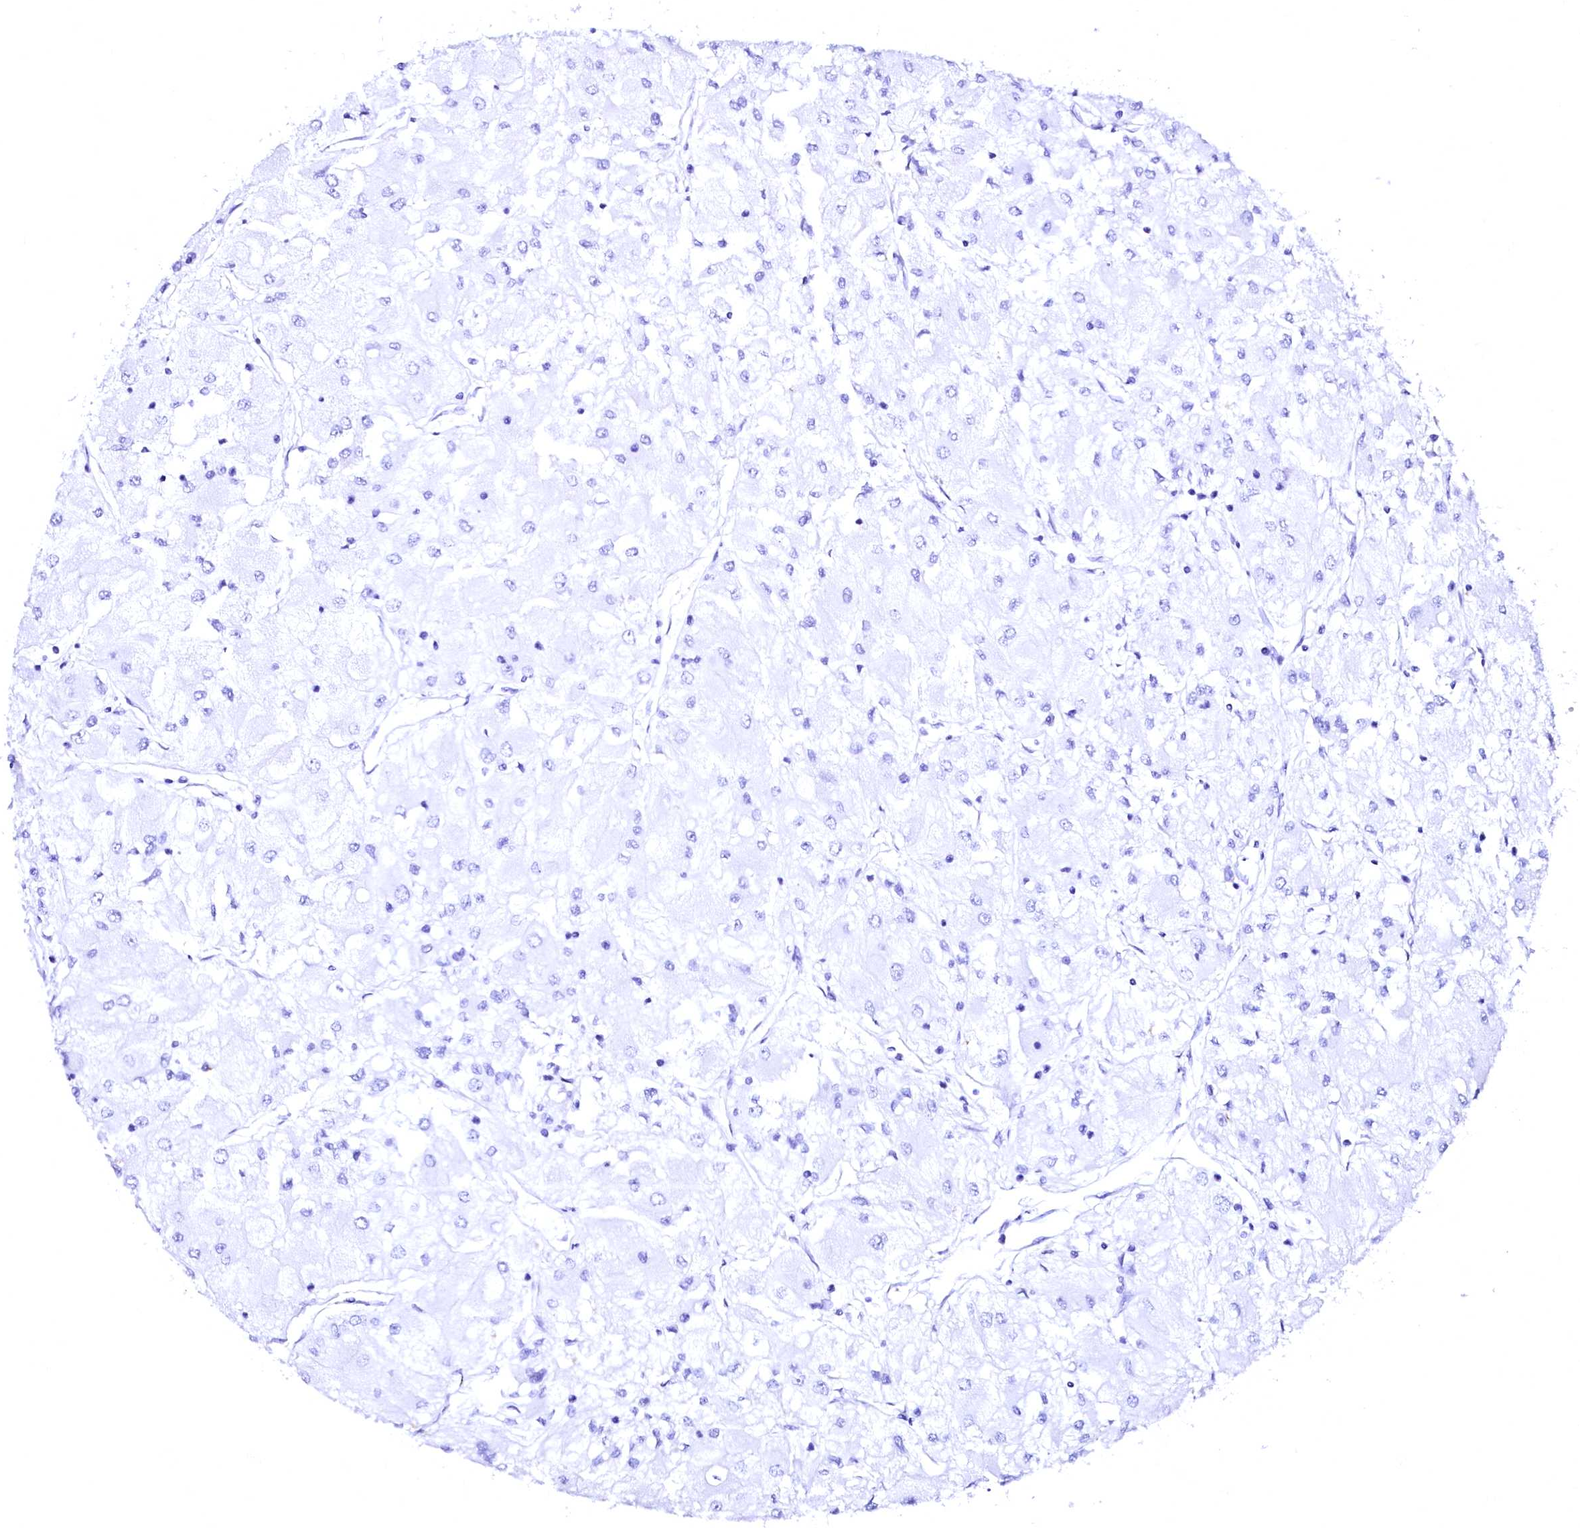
{"staining": {"intensity": "negative", "quantity": "none", "location": "none"}, "tissue": "renal cancer", "cell_type": "Tumor cells", "image_type": "cancer", "snomed": [{"axis": "morphology", "description": "Adenocarcinoma, NOS"}, {"axis": "topography", "description": "Kidney"}], "caption": "This image is of renal cancer (adenocarcinoma) stained with immunohistochemistry (IHC) to label a protein in brown with the nuclei are counter-stained blue. There is no staining in tumor cells.", "gene": "SFR1", "patient": {"sex": "male", "age": 80}}